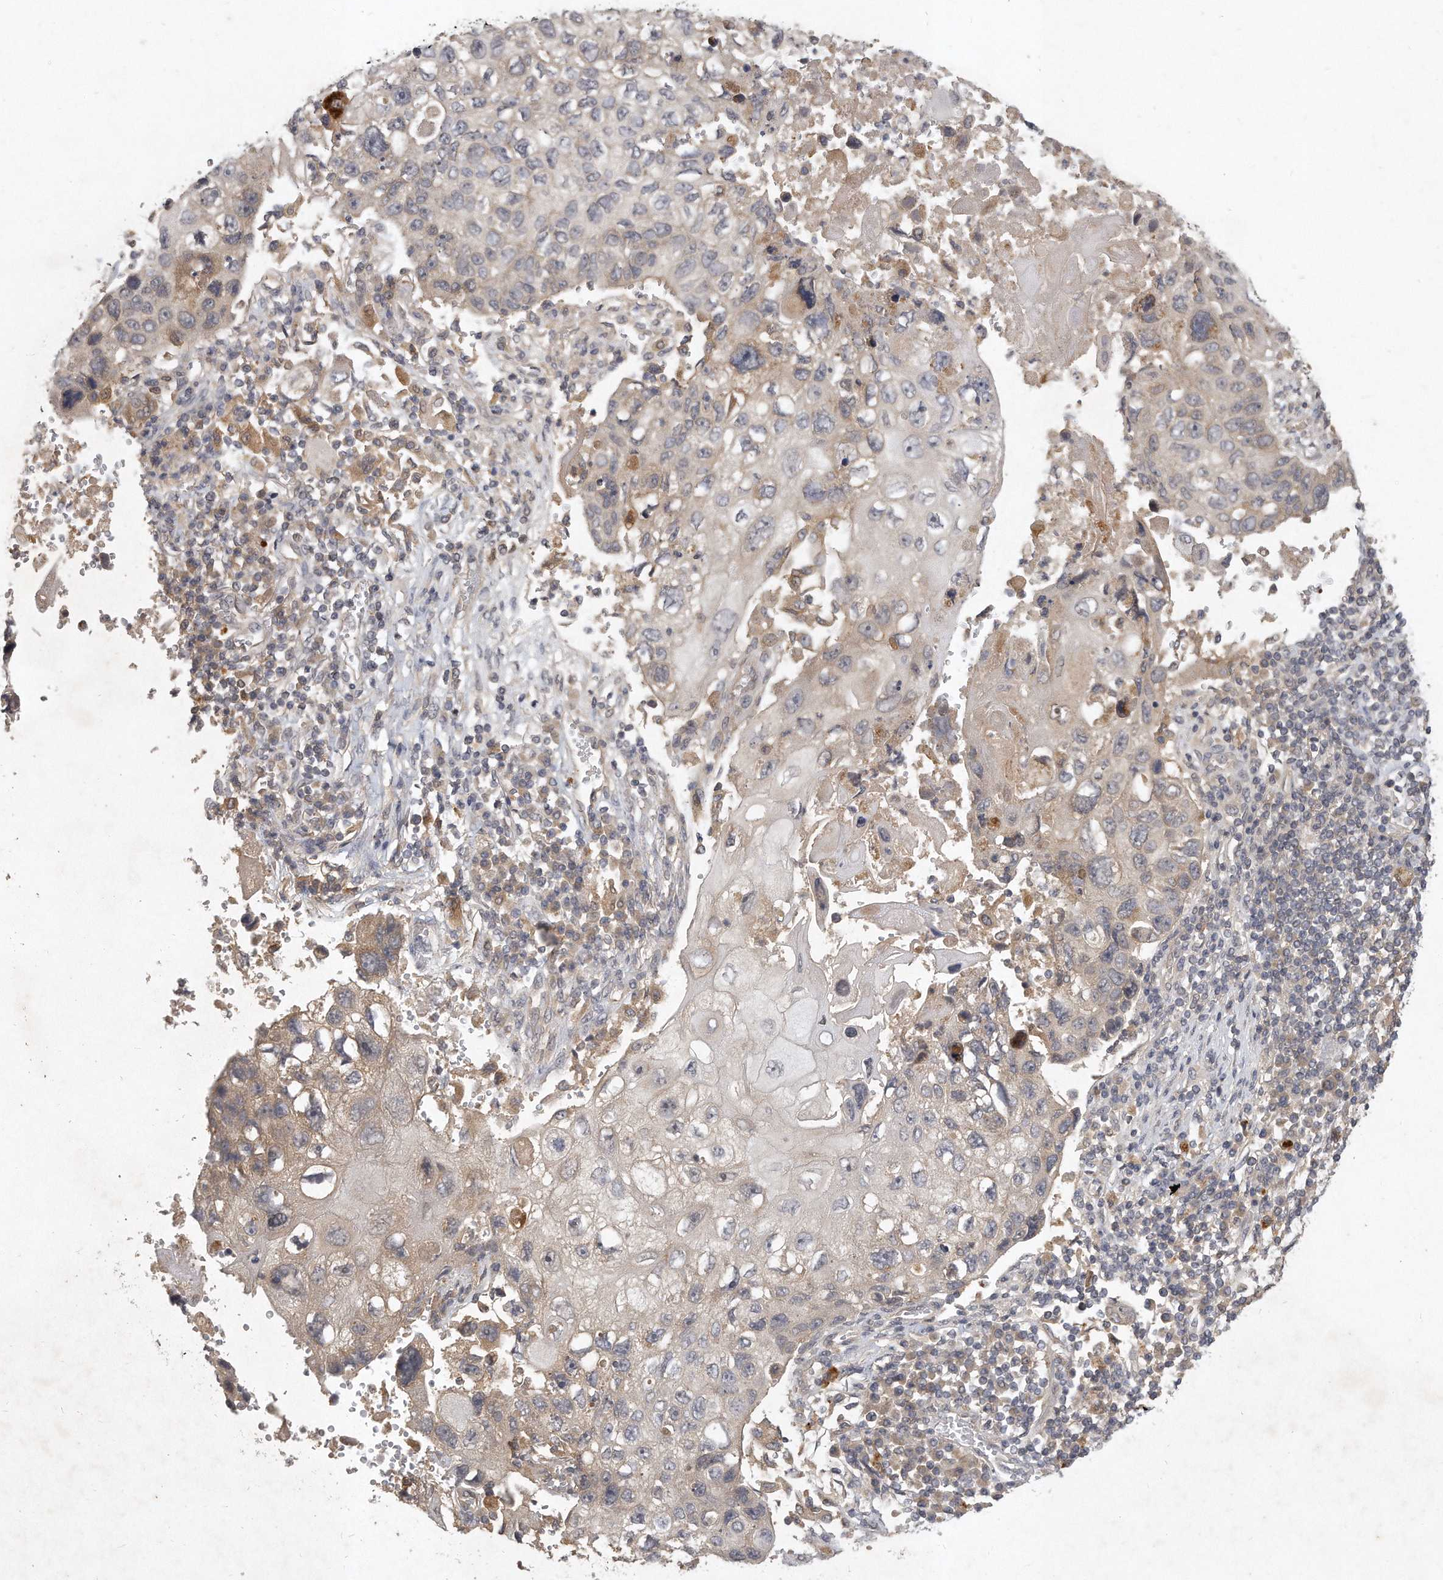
{"staining": {"intensity": "weak", "quantity": "<25%", "location": "cytoplasmic/membranous"}, "tissue": "lung cancer", "cell_type": "Tumor cells", "image_type": "cancer", "snomed": [{"axis": "morphology", "description": "Squamous cell carcinoma, NOS"}, {"axis": "topography", "description": "Lung"}], "caption": "Immunohistochemistry (IHC) micrograph of human lung cancer stained for a protein (brown), which reveals no staining in tumor cells. (IHC, brightfield microscopy, high magnification).", "gene": "LGALS8", "patient": {"sex": "male", "age": 61}}